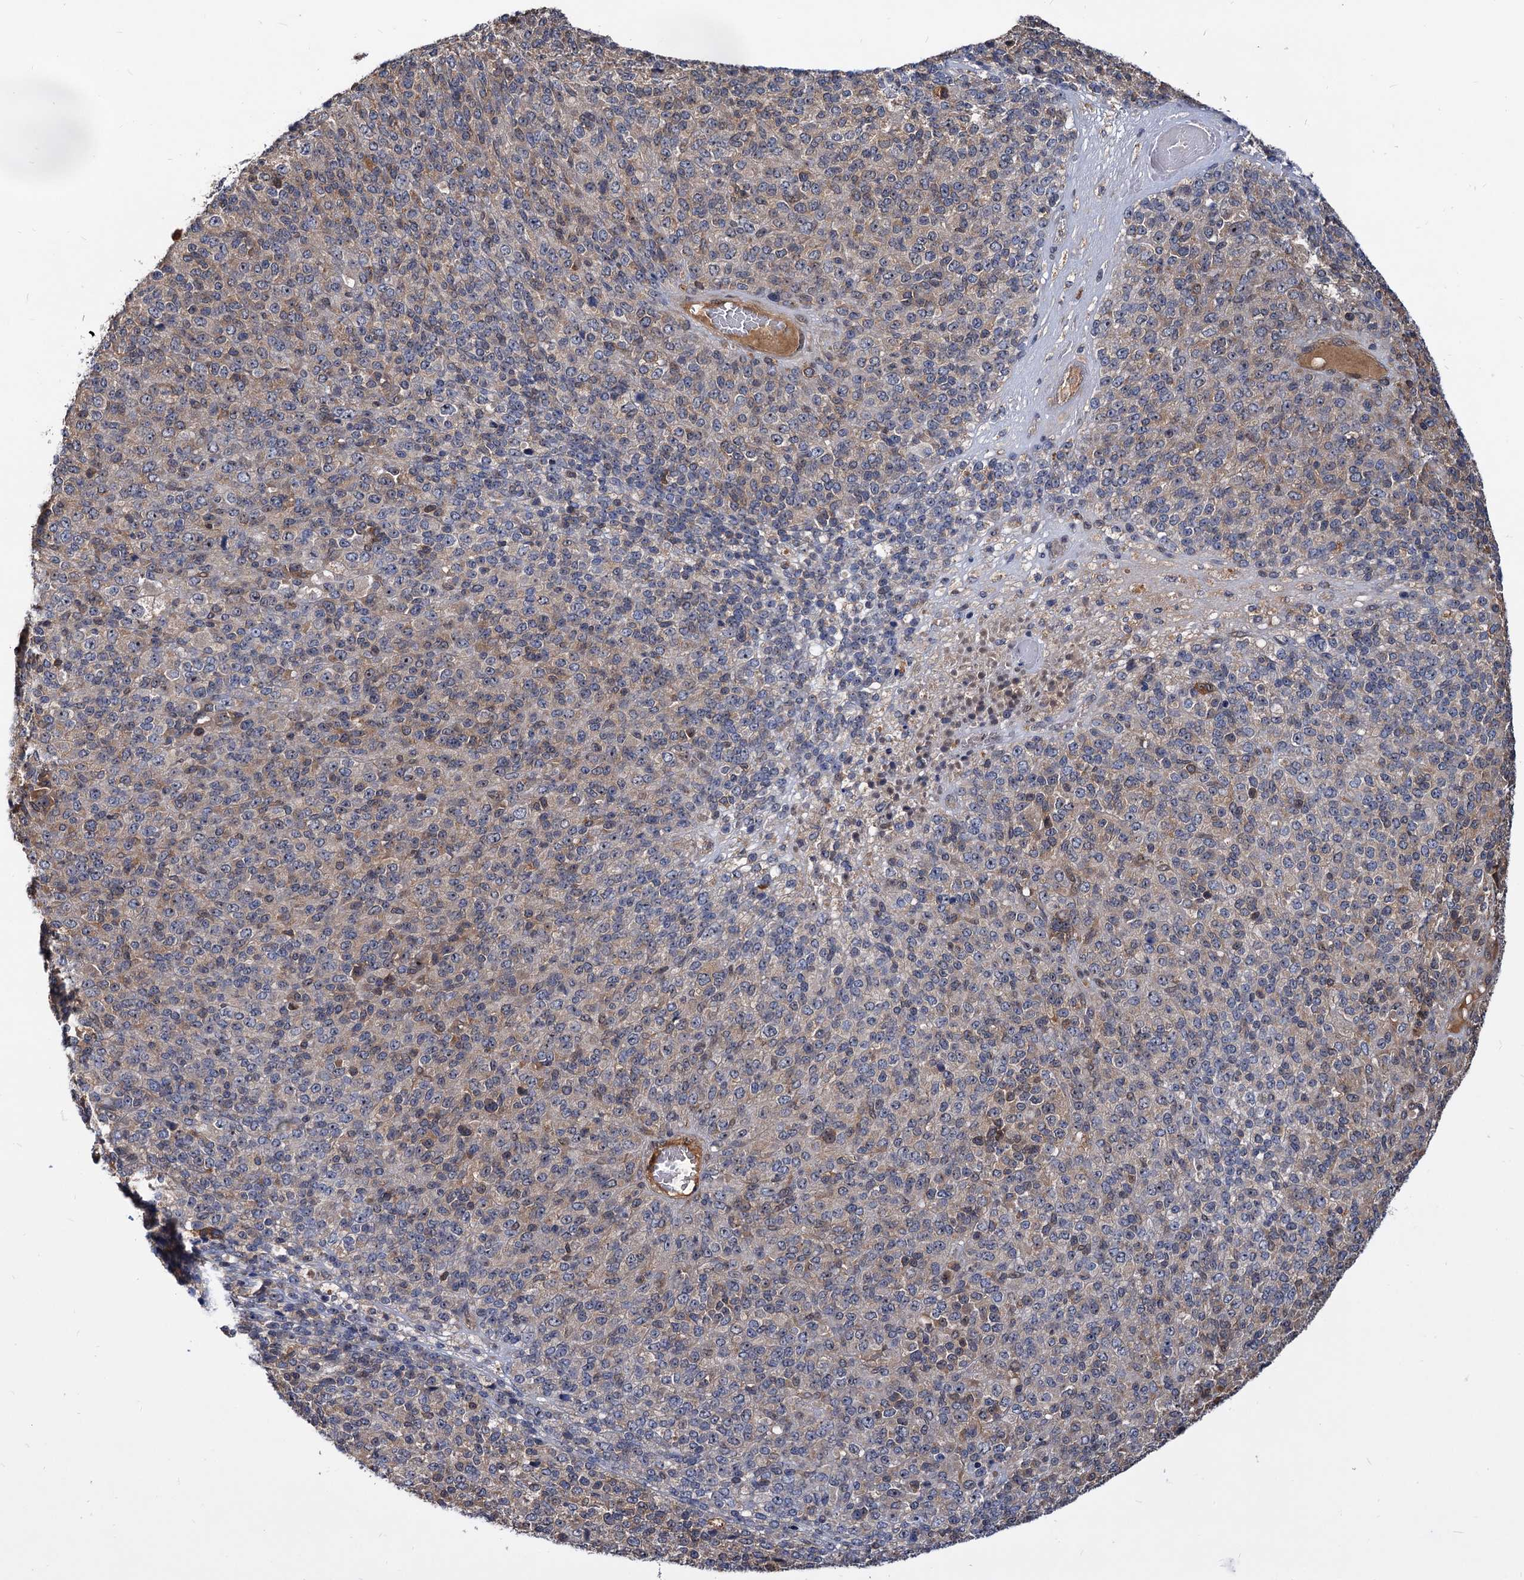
{"staining": {"intensity": "negative", "quantity": "none", "location": "none"}, "tissue": "melanoma", "cell_type": "Tumor cells", "image_type": "cancer", "snomed": [{"axis": "morphology", "description": "Malignant melanoma, Metastatic site"}, {"axis": "topography", "description": "Brain"}], "caption": "Tumor cells are negative for protein expression in human malignant melanoma (metastatic site). Nuclei are stained in blue.", "gene": "SNX15", "patient": {"sex": "female", "age": 56}}